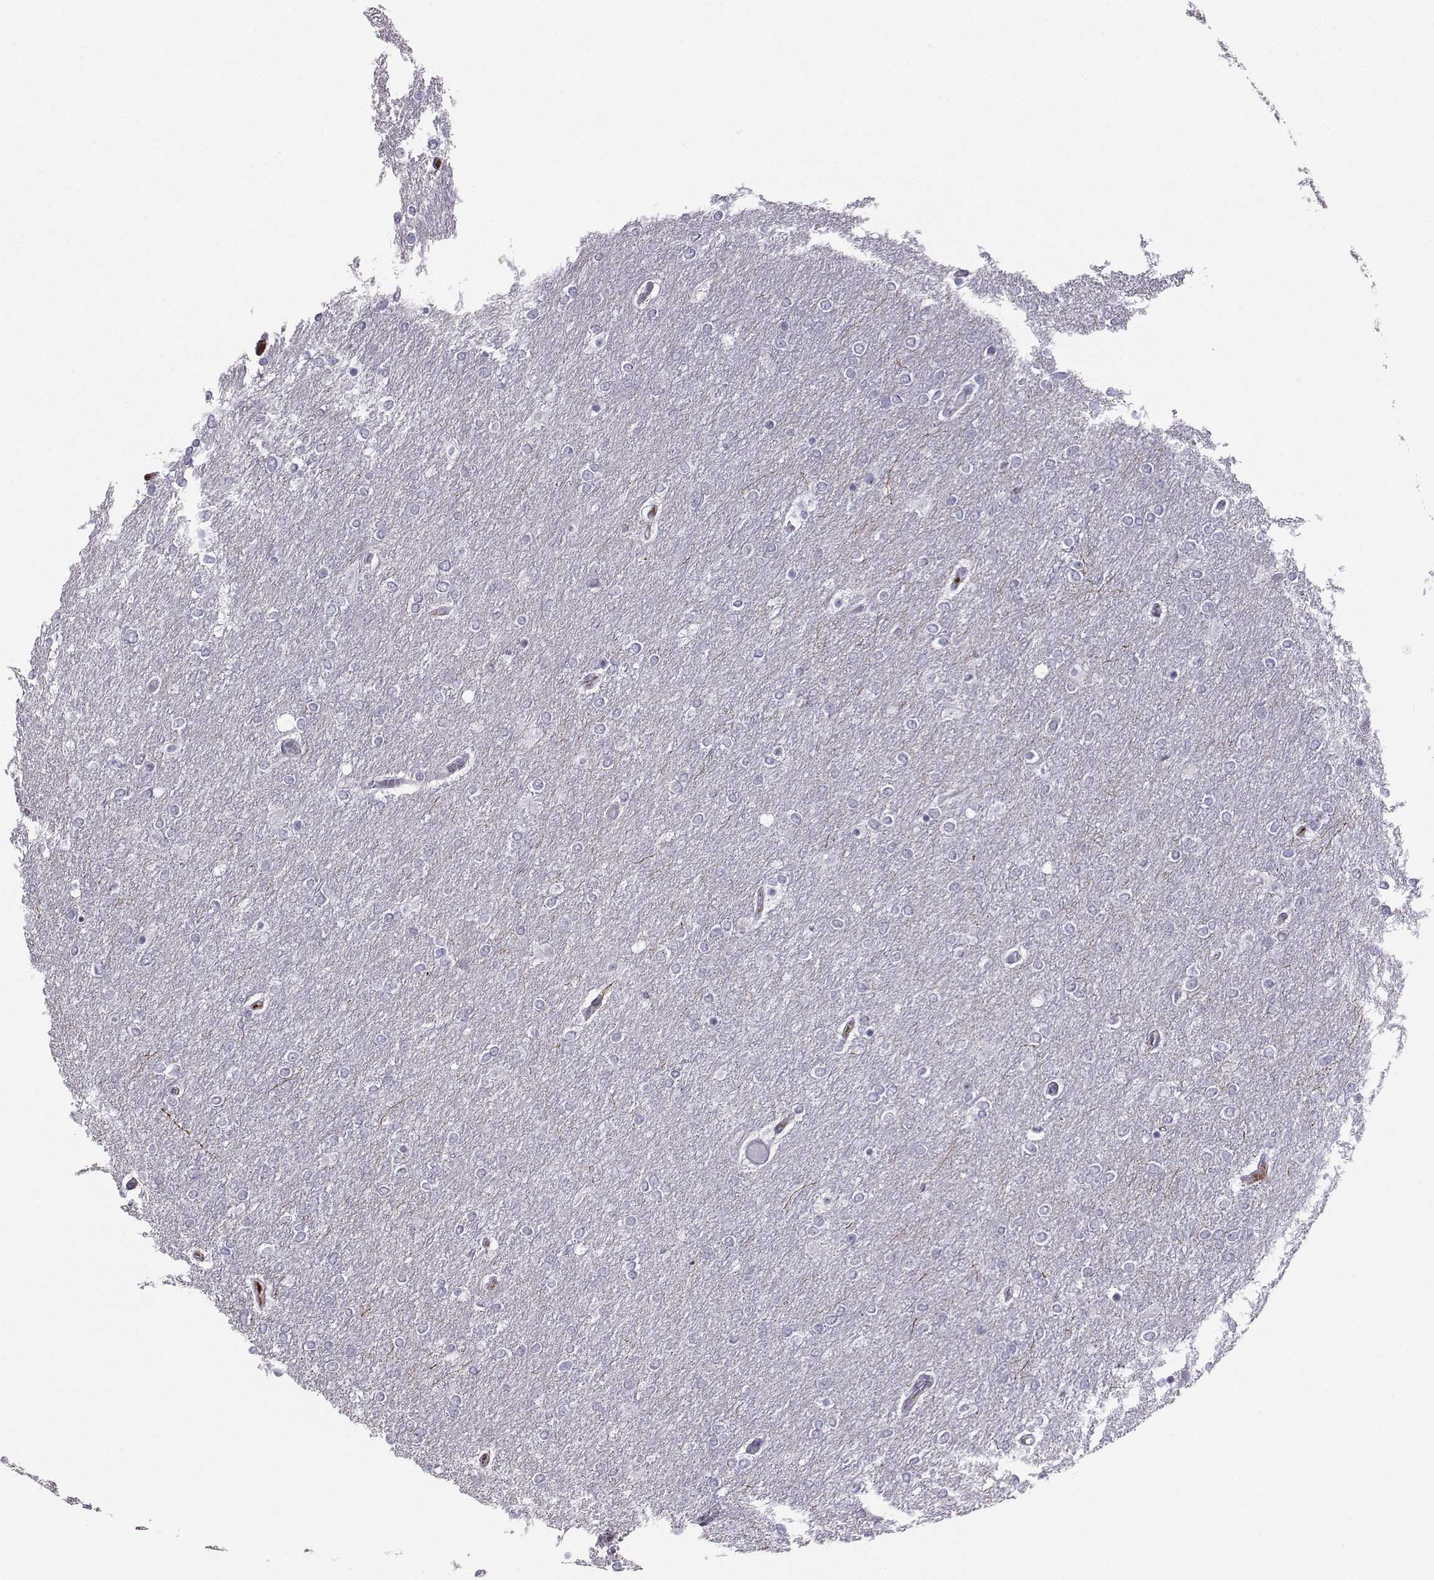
{"staining": {"intensity": "negative", "quantity": "none", "location": "none"}, "tissue": "glioma", "cell_type": "Tumor cells", "image_type": "cancer", "snomed": [{"axis": "morphology", "description": "Glioma, malignant, High grade"}, {"axis": "topography", "description": "Brain"}], "caption": "A high-resolution micrograph shows immunohistochemistry (IHC) staining of glioma, which reveals no significant positivity in tumor cells. The staining was performed using DAB (3,3'-diaminobenzidine) to visualize the protein expression in brown, while the nuclei were stained in blue with hematoxylin (Magnification: 20x).", "gene": "LHX1", "patient": {"sex": "female", "age": 61}}